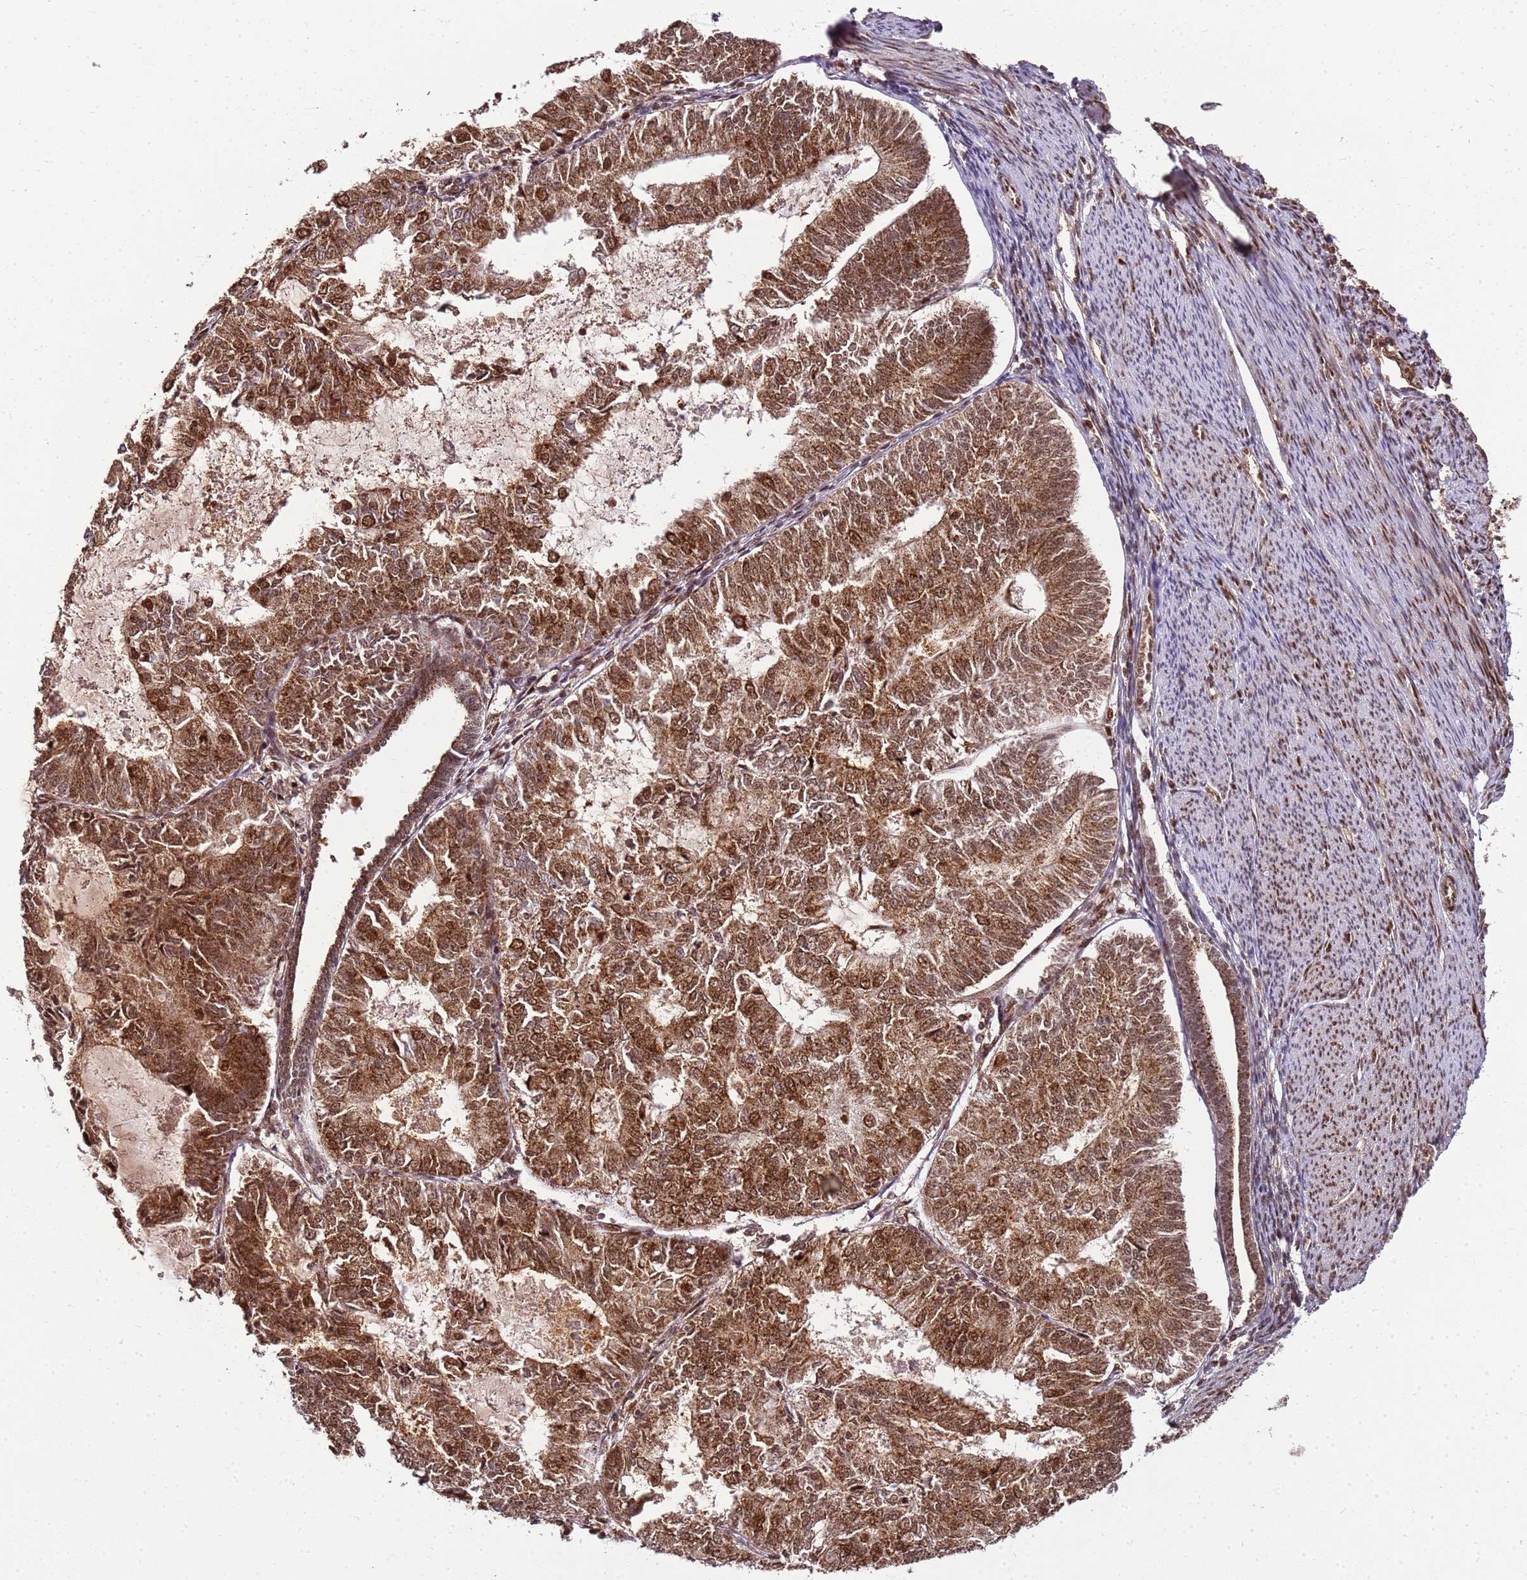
{"staining": {"intensity": "moderate", "quantity": ">75%", "location": "cytoplasmic/membranous,nuclear"}, "tissue": "endometrial cancer", "cell_type": "Tumor cells", "image_type": "cancer", "snomed": [{"axis": "morphology", "description": "Adenocarcinoma, NOS"}, {"axis": "topography", "description": "Endometrium"}], "caption": "Endometrial cancer stained with a brown dye shows moderate cytoplasmic/membranous and nuclear positive expression in about >75% of tumor cells.", "gene": "PEX14", "patient": {"sex": "female", "age": 57}}